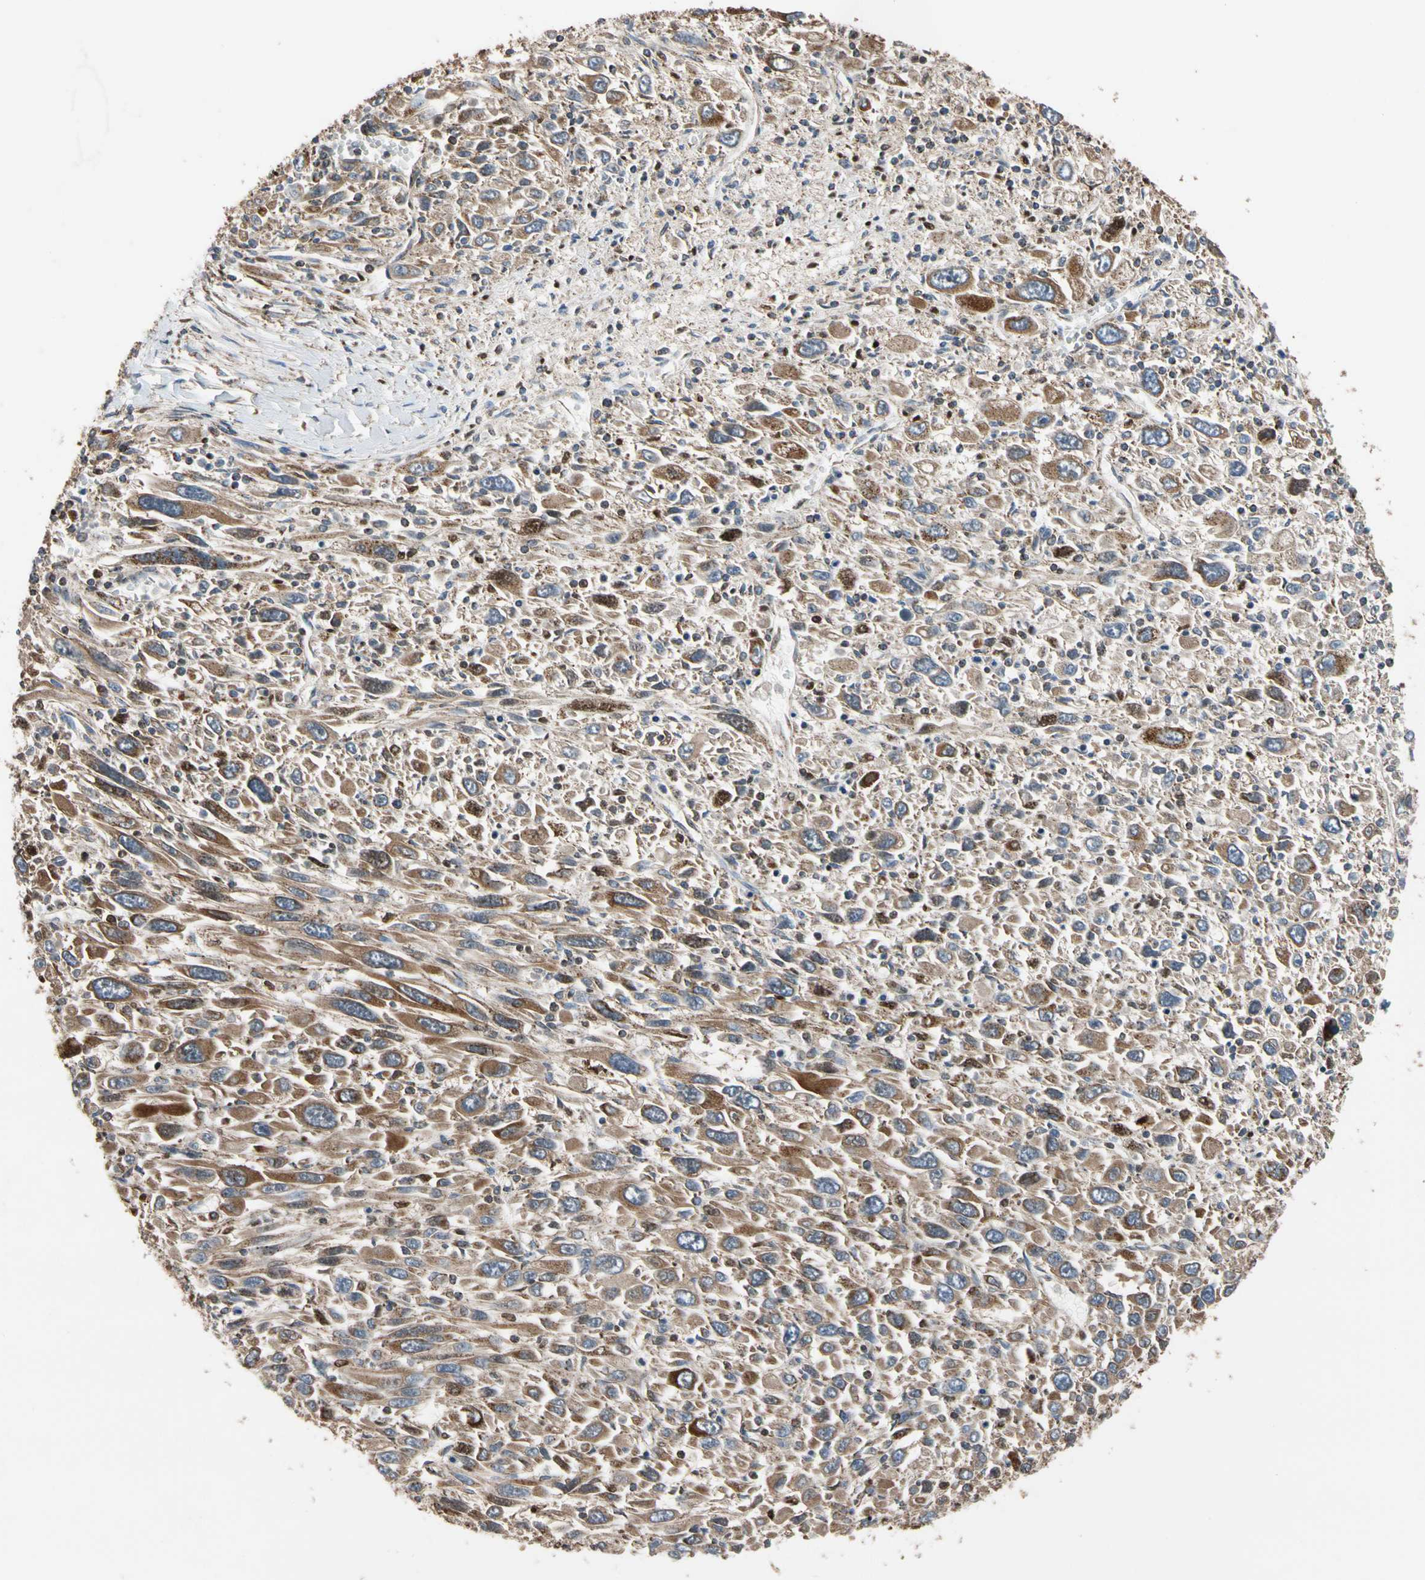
{"staining": {"intensity": "moderate", "quantity": ">75%", "location": "cytoplasmic/membranous"}, "tissue": "melanoma", "cell_type": "Tumor cells", "image_type": "cancer", "snomed": [{"axis": "morphology", "description": "Malignant melanoma, Metastatic site"}, {"axis": "topography", "description": "Skin"}], "caption": "Immunohistochemical staining of melanoma shows moderate cytoplasmic/membranous protein positivity in about >75% of tumor cells.", "gene": "FAM110B", "patient": {"sex": "female", "age": 56}}